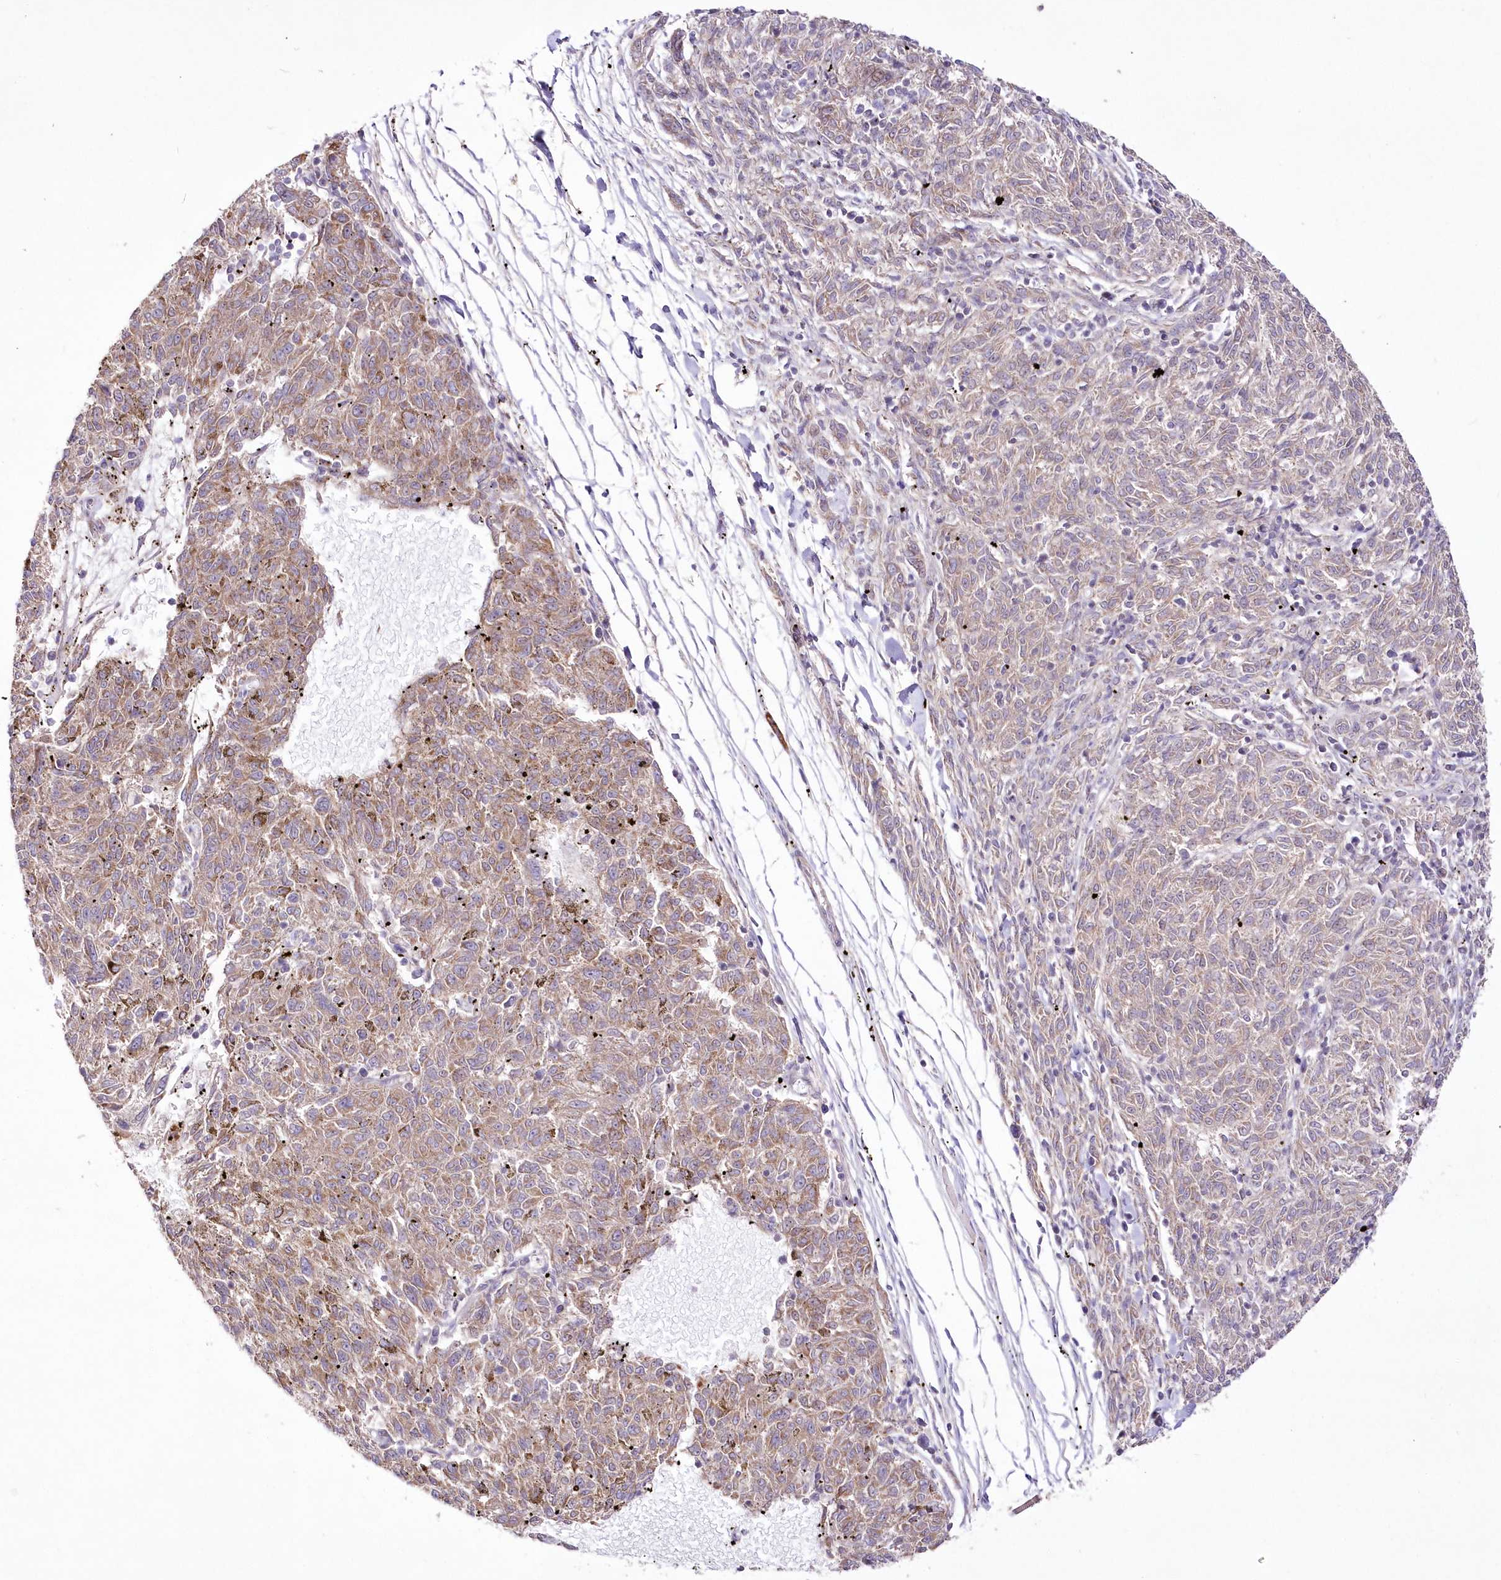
{"staining": {"intensity": "weak", "quantity": "25%-75%", "location": "cytoplasmic/membranous"}, "tissue": "melanoma", "cell_type": "Tumor cells", "image_type": "cancer", "snomed": [{"axis": "morphology", "description": "Malignant melanoma, NOS"}, {"axis": "topography", "description": "Skin"}], "caption": "This image shows IHC staining of malignant melanoma, with low weak cytoplasmic/membranous staining in about 25%-75% of tumor cells.", "gene": "FAM241B", "patient": {"sex": "female", "age": 72}}